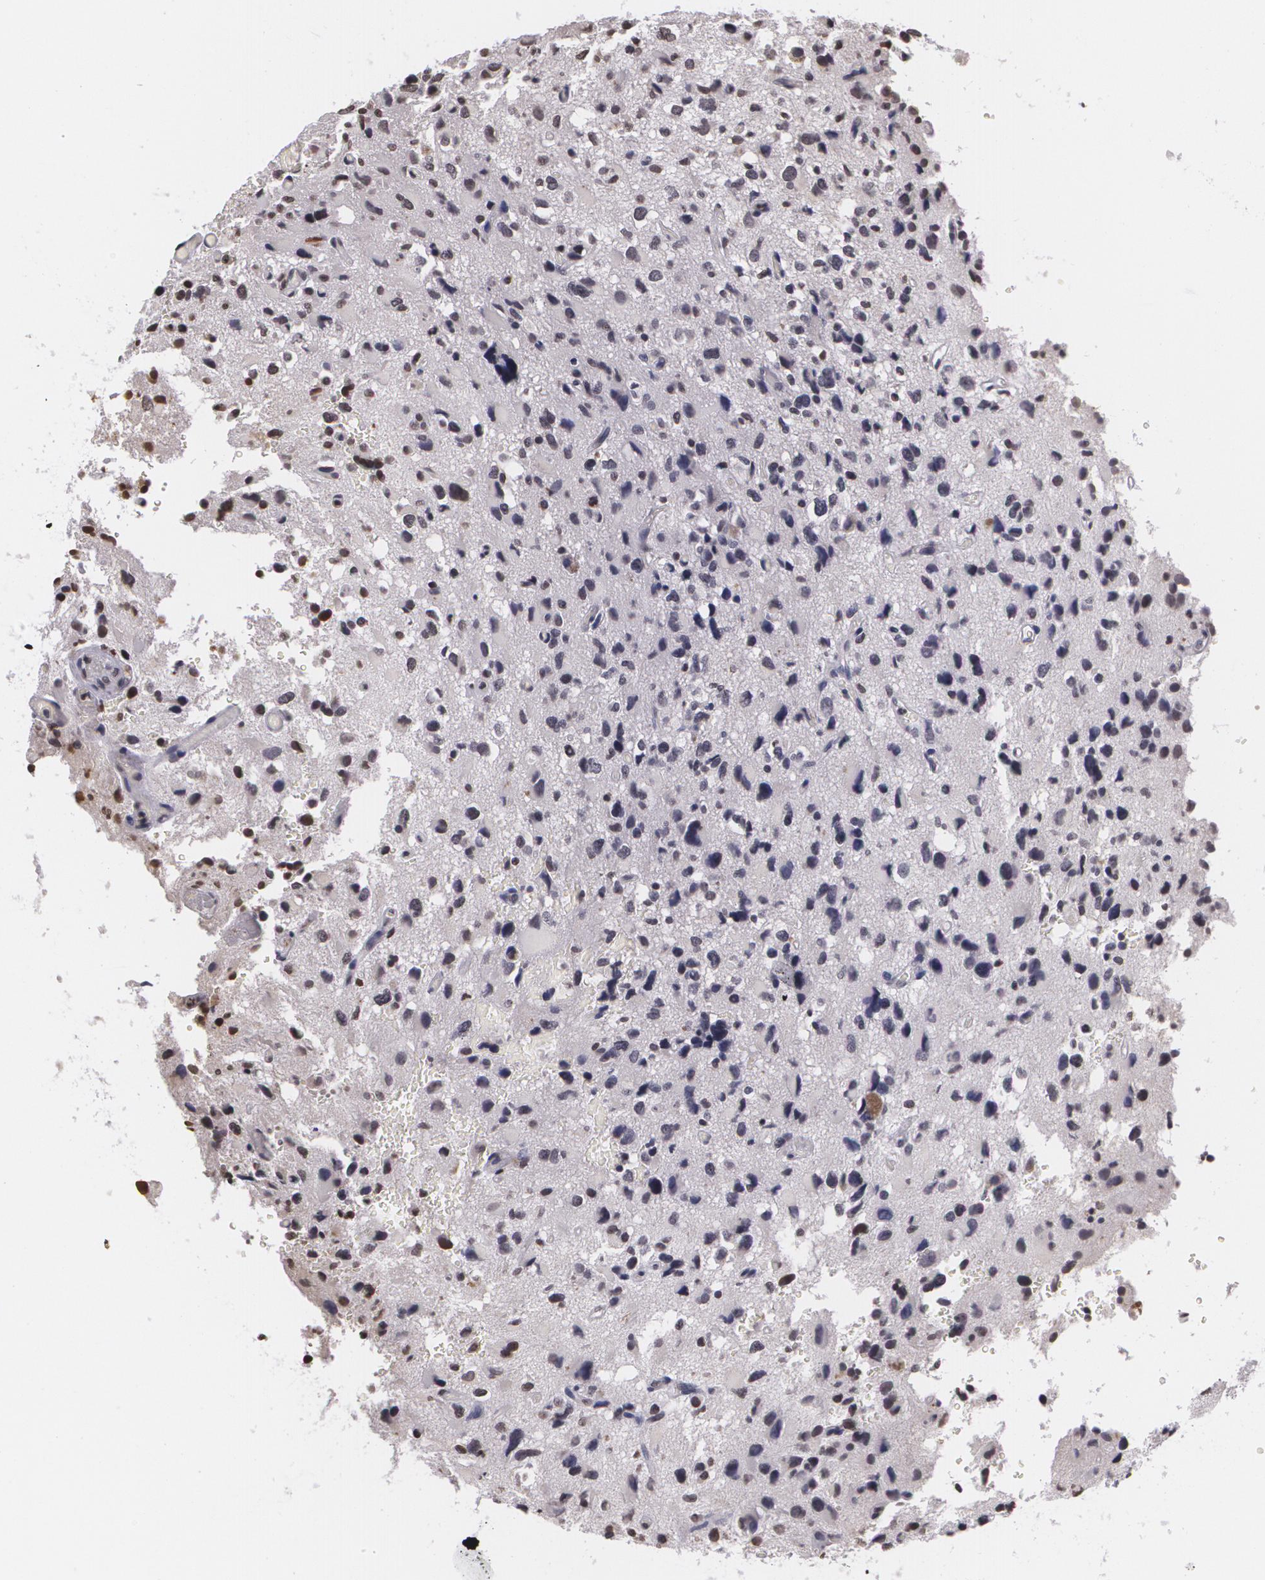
{"staining": {"intensity": "negative", "quantity": "none", "location": "none"}, "tissue": "glioma", "cell_type": "Tumor cells", "image_type": "cancer", "snomed": [{"axis": "morphology", "description": "Glioma, malignant, High grade"}, {"axis": "topography", "description": "Brain"}], "caption": "Human glioma stained for a protein using immunohistochemistry demonstrates no positivity in tumor cells.", "gene": "MUC1", "patient": {"sex": "male", "age": 69}}